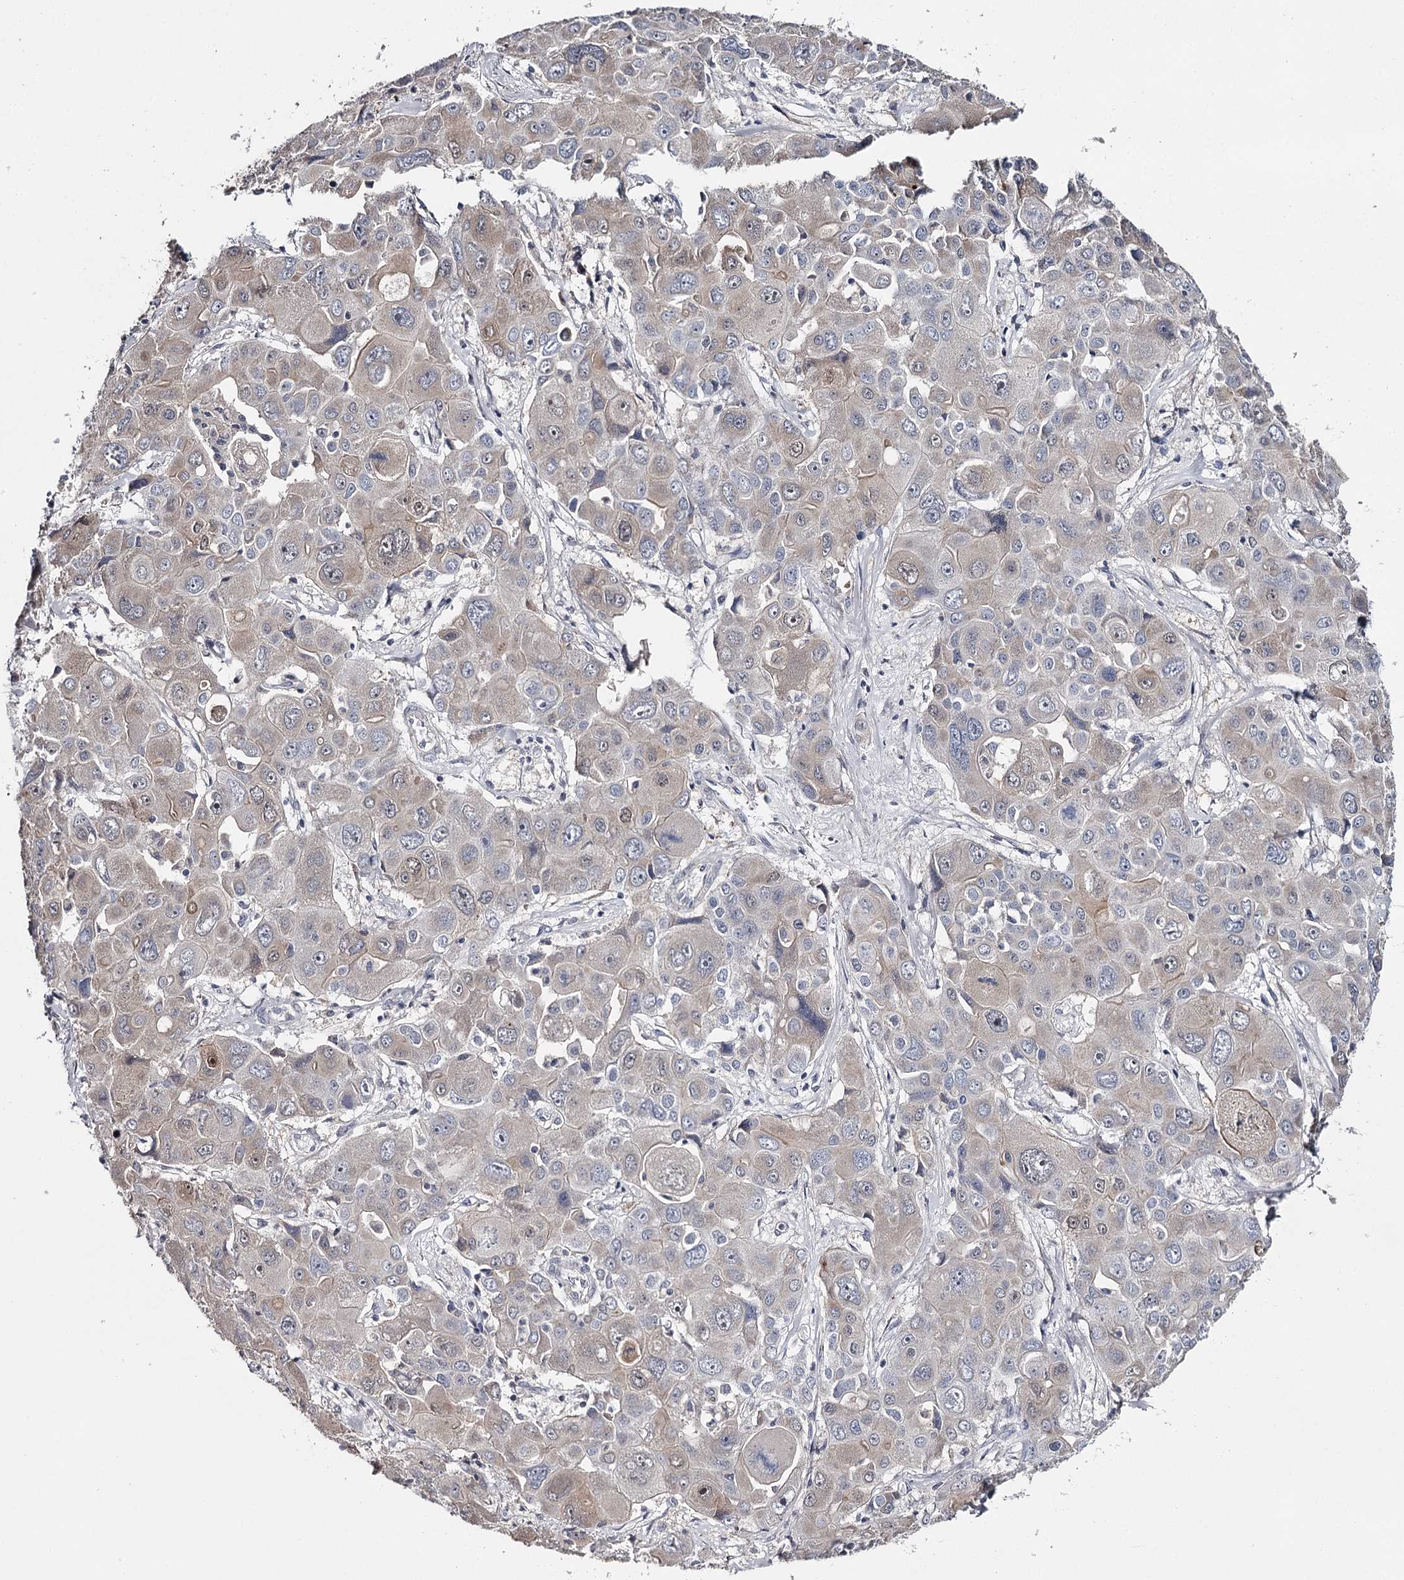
{"staining": {"intensity": "negative", "quantity": "none", "location": "none"}, "tissue": "liver cancer", "cell_type": "Tumor cells", "image_type": "cancer", "snomed": [{"axis": "morphology", "description": "Cholangiocarcinoma"}, {"axis": "topography", "description": "Liver"}], "caption": "Liver cholangiocarcinoma was stained to show a protein in brown. There is no significant staining in tumor cells.", "gene": "GTSF1", "patient": {"sex": "male", "age": 67}}